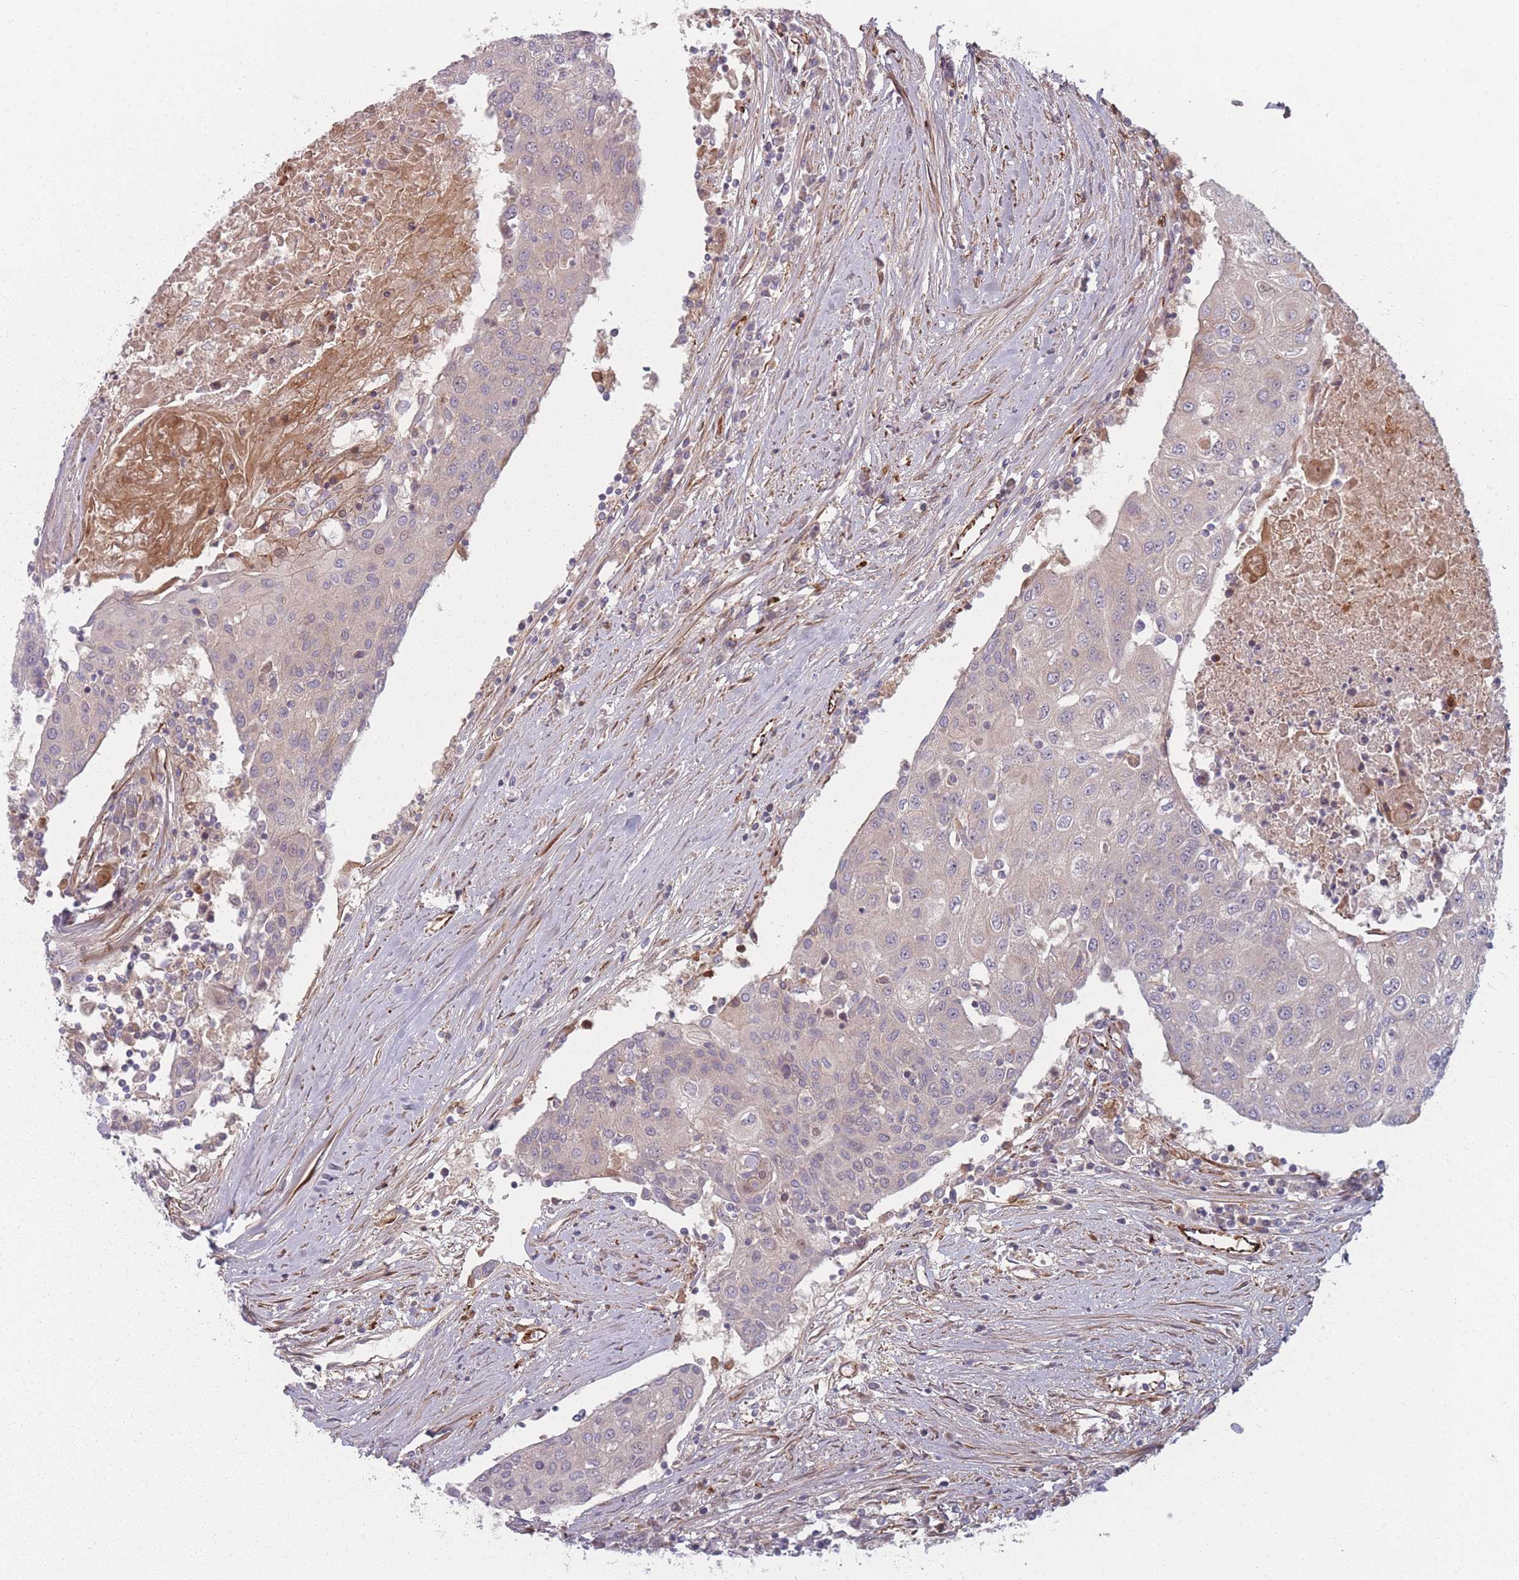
{"staining": {"intensity": "negative", "quantity": "none", "location": "none"}, "tissue": "urothelial cancer", "cell_type": "Tumor cells", "image_type": "cancer", "snomed": [{"axis": "morphology", "description": "Urothelial carcinoma, High grade"}, {"axis": "topography", "description": "Urinary bladder"}], "caption": "Micrograph shows no significant protein staining in tumor cells of urothelial carcinoma (high-grade).", "gene": "EEF1AKMT2", "patient": {"sex": "female", "age": 85}}